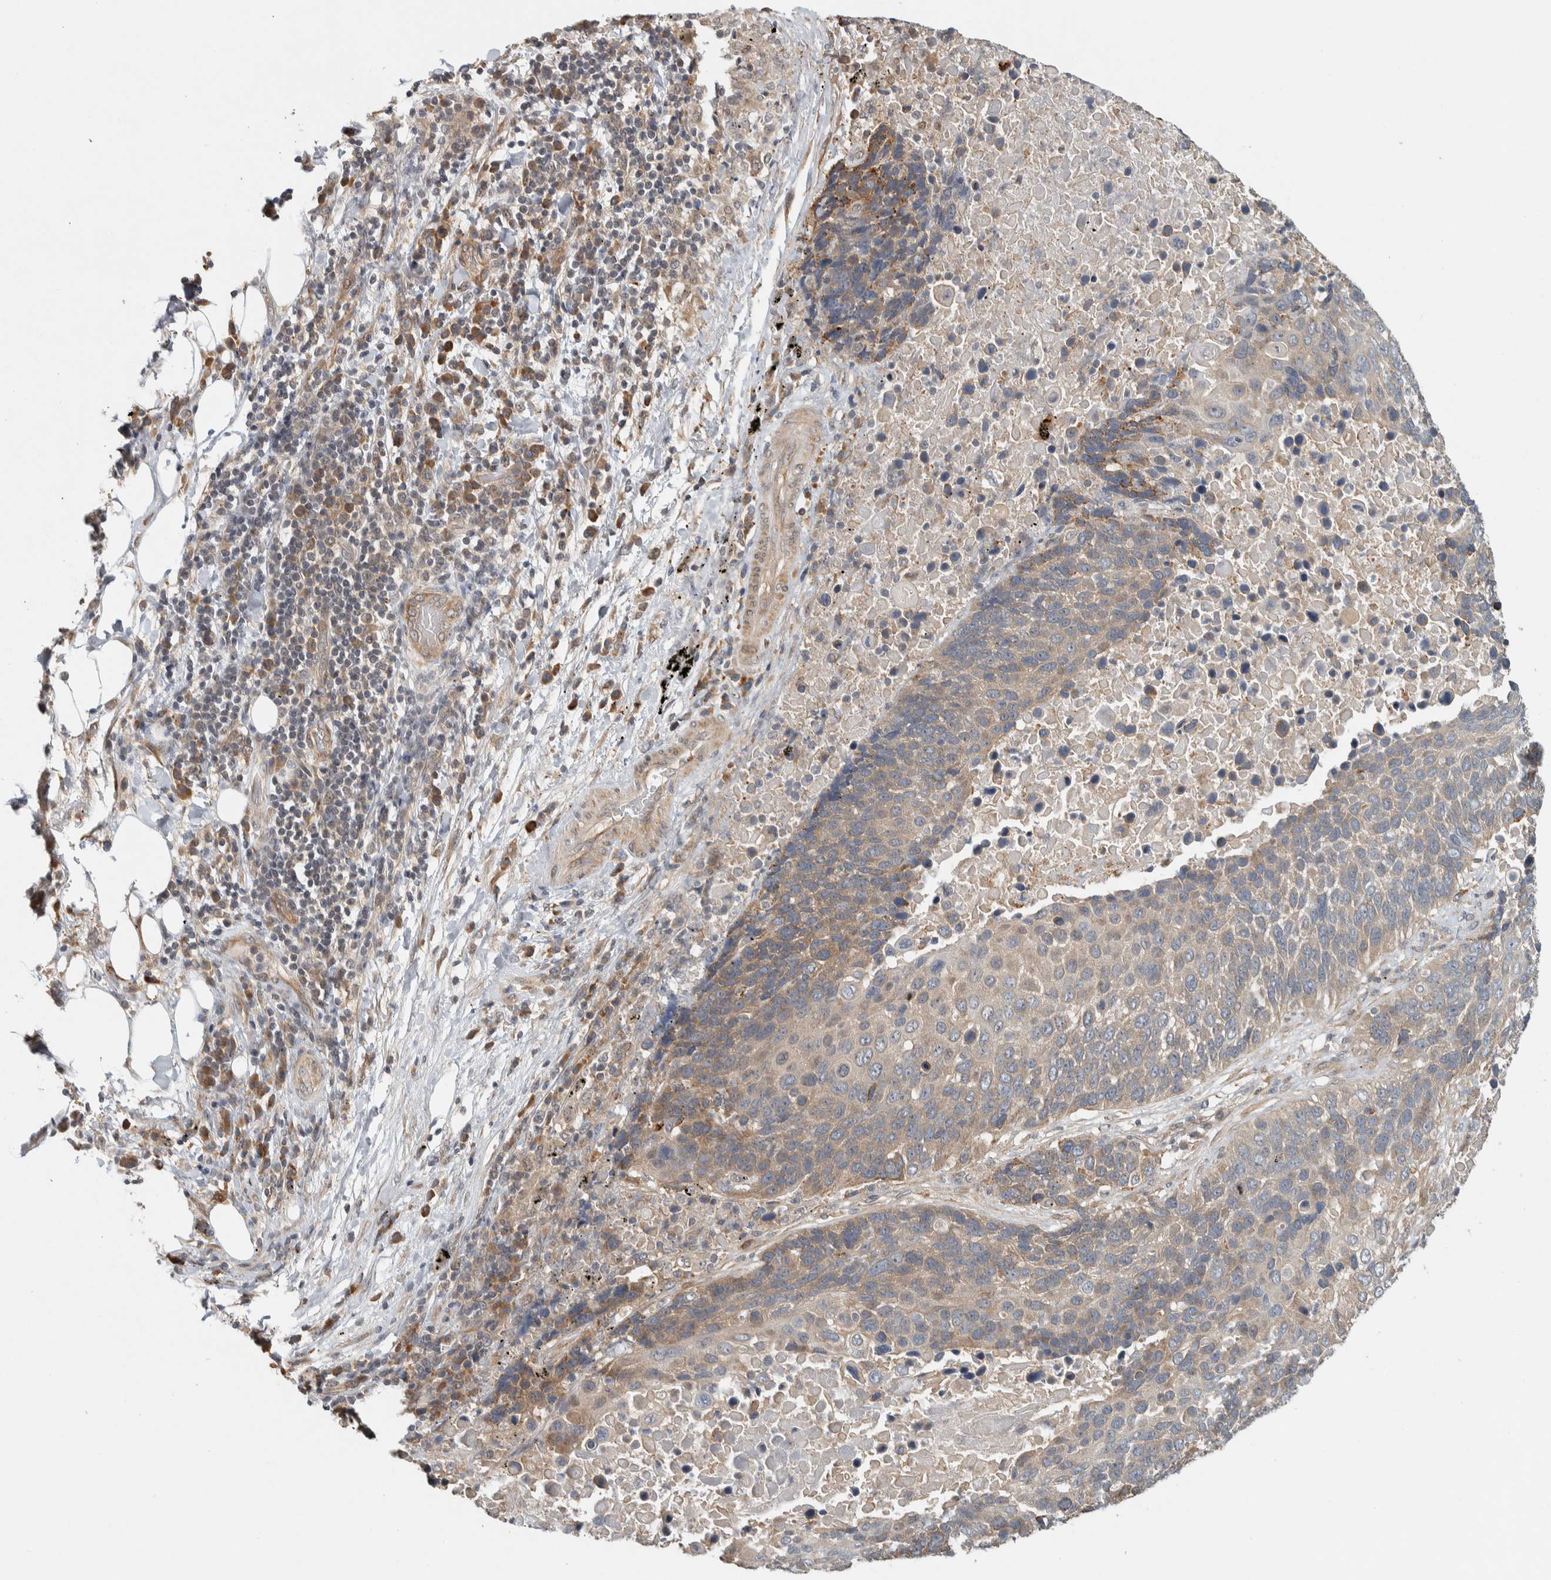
{"staining": {"intensity": "weak", "quantity": ">75%", "location": "cytoplasmic/membranous"}, "tissue": "lung cancer", "cell_type": "Tumor cells", "image_type": "cancer", "snomed": [{"axis": "morphology", "description": "Squamous cell carcinoma, NOS"}, {"axis": "topography", "description": "Lung"}], "caption": "Immunohistochemistry (IHC) photomicrograph of lung cancer stained for a protein (brown), which displays low levels of weak cytoplasmic/membranous expression in about >75% of tumor cells.", "gene": "TBC1D31", "patient": {"sex": "male", "age": 66}}